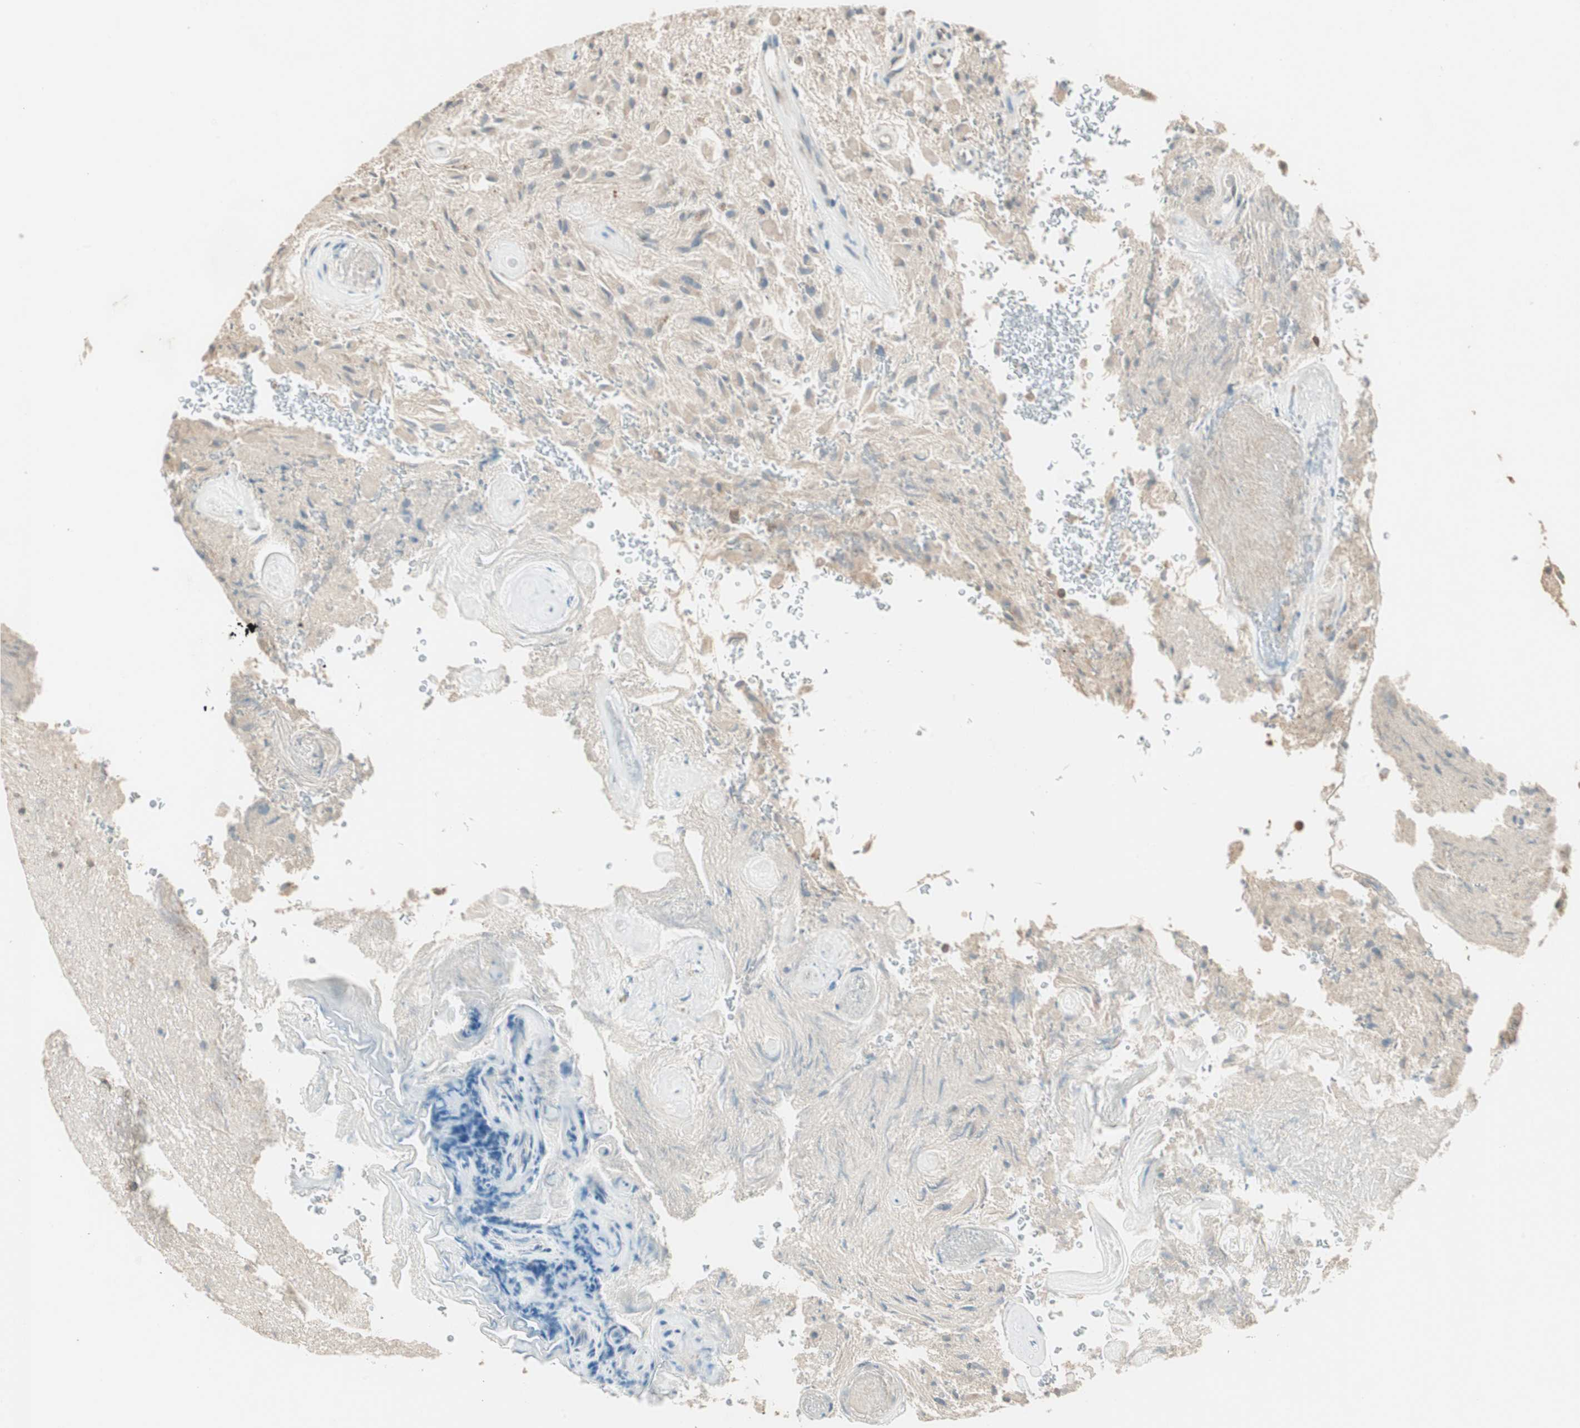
{"staining": {"intensity": "weak", "quantity": "<25%", "location": "cytoplasmic/membranous"}, "tissue": "glioma", "cell_type": "Tumor cells", "image_type": "cancer", "snomed": [{"axis": "morphology", "description": "Glioma, malignant, High grade"}, {"axis": "topography", "description": "Brain"}], "caption": "This micrograph is of glioma stained with immunohistochemistry to label a protein in brown with the nuclei are counter-stained blue. There is no positivity in tumor cells.", "gene": "TRIM21", "patient": {"sex": "male", "age": 71}}